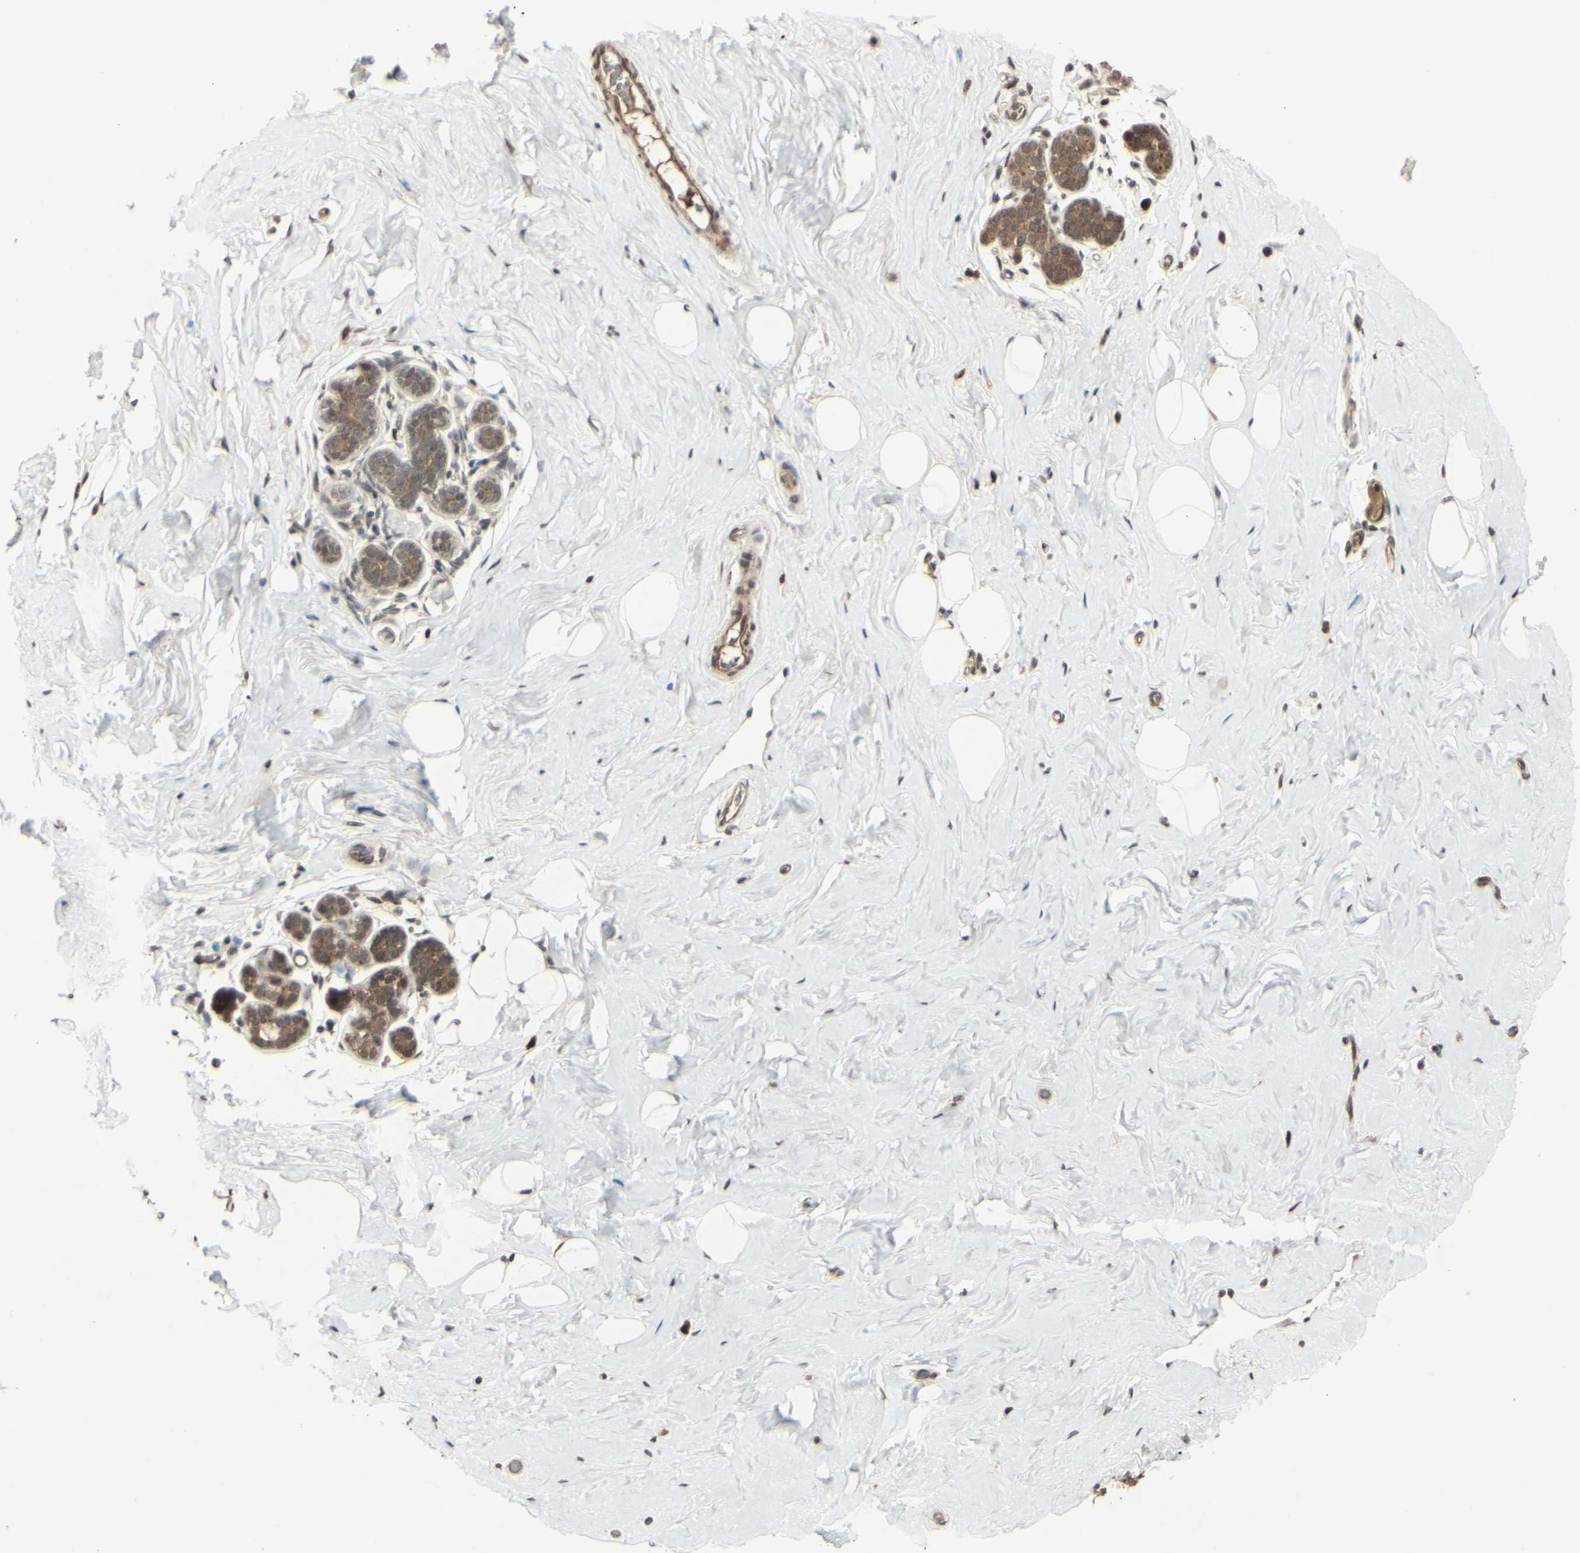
{"staining": {"intensity": "negative", "quantity": "none", "location": "none"}, "tissue": "breast", "cell_type": "Adipocytes", "image_type": "normal", "snomed": [{"axis": "morphology", "description": "Normal tissue, NOS"}, {"axis": "topography", "description": "Breast"}], "caption": "High magnification brightfield microscopy of unremarkable breast stained with DAB (3,3'-diaminobenzidine) (brown) and counterstained with hematoxylin (blue): adipocytes show no significant staining. The staining was performed using DAB to visualize the protein expression in brown, while the nuclei were stained in blue with hematoxylin (Magnification: 20x).", "gene": "BLNK", "patient": {"sex": "female", "age": 75}}